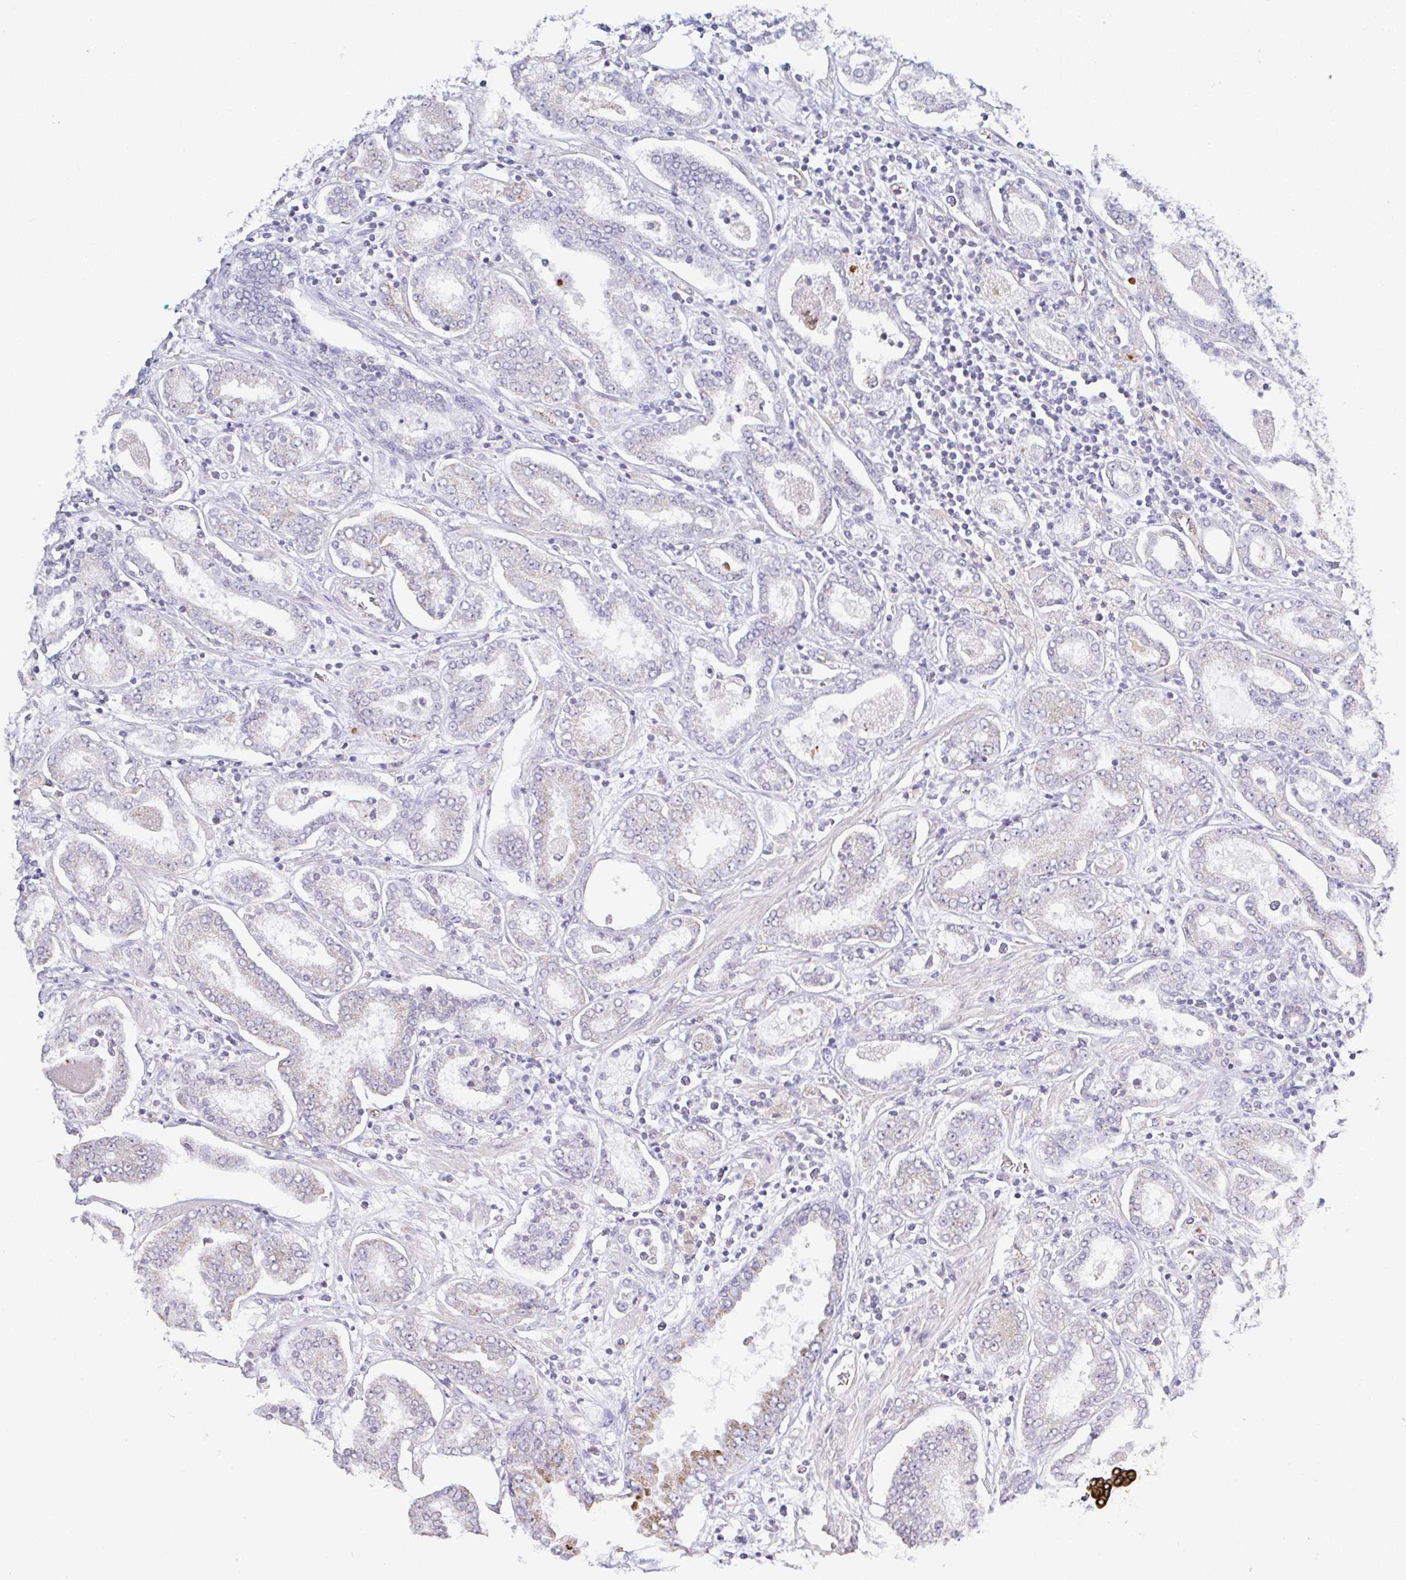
{"staining": {"intensity": "negative", "quantity": "none", "location": "none"}, "tissue": "prostate cancer", "cell_type": "Tumor cells", "image_type": "cancer", "snomed": [{"axis": "morphology", "description": "Adenocarcinoma, High grade"}, {"axis": "topography", "description": "Prostate"}], "caption": "This image is of prostate cancer stained with immunohistochemistry (IHC) to label a protein in brown with the nuclei are counter-stained blue. There is no staining in tumor cells.", "gene": "PLCD4", "patient": {"sex": "male", "age": 72}}